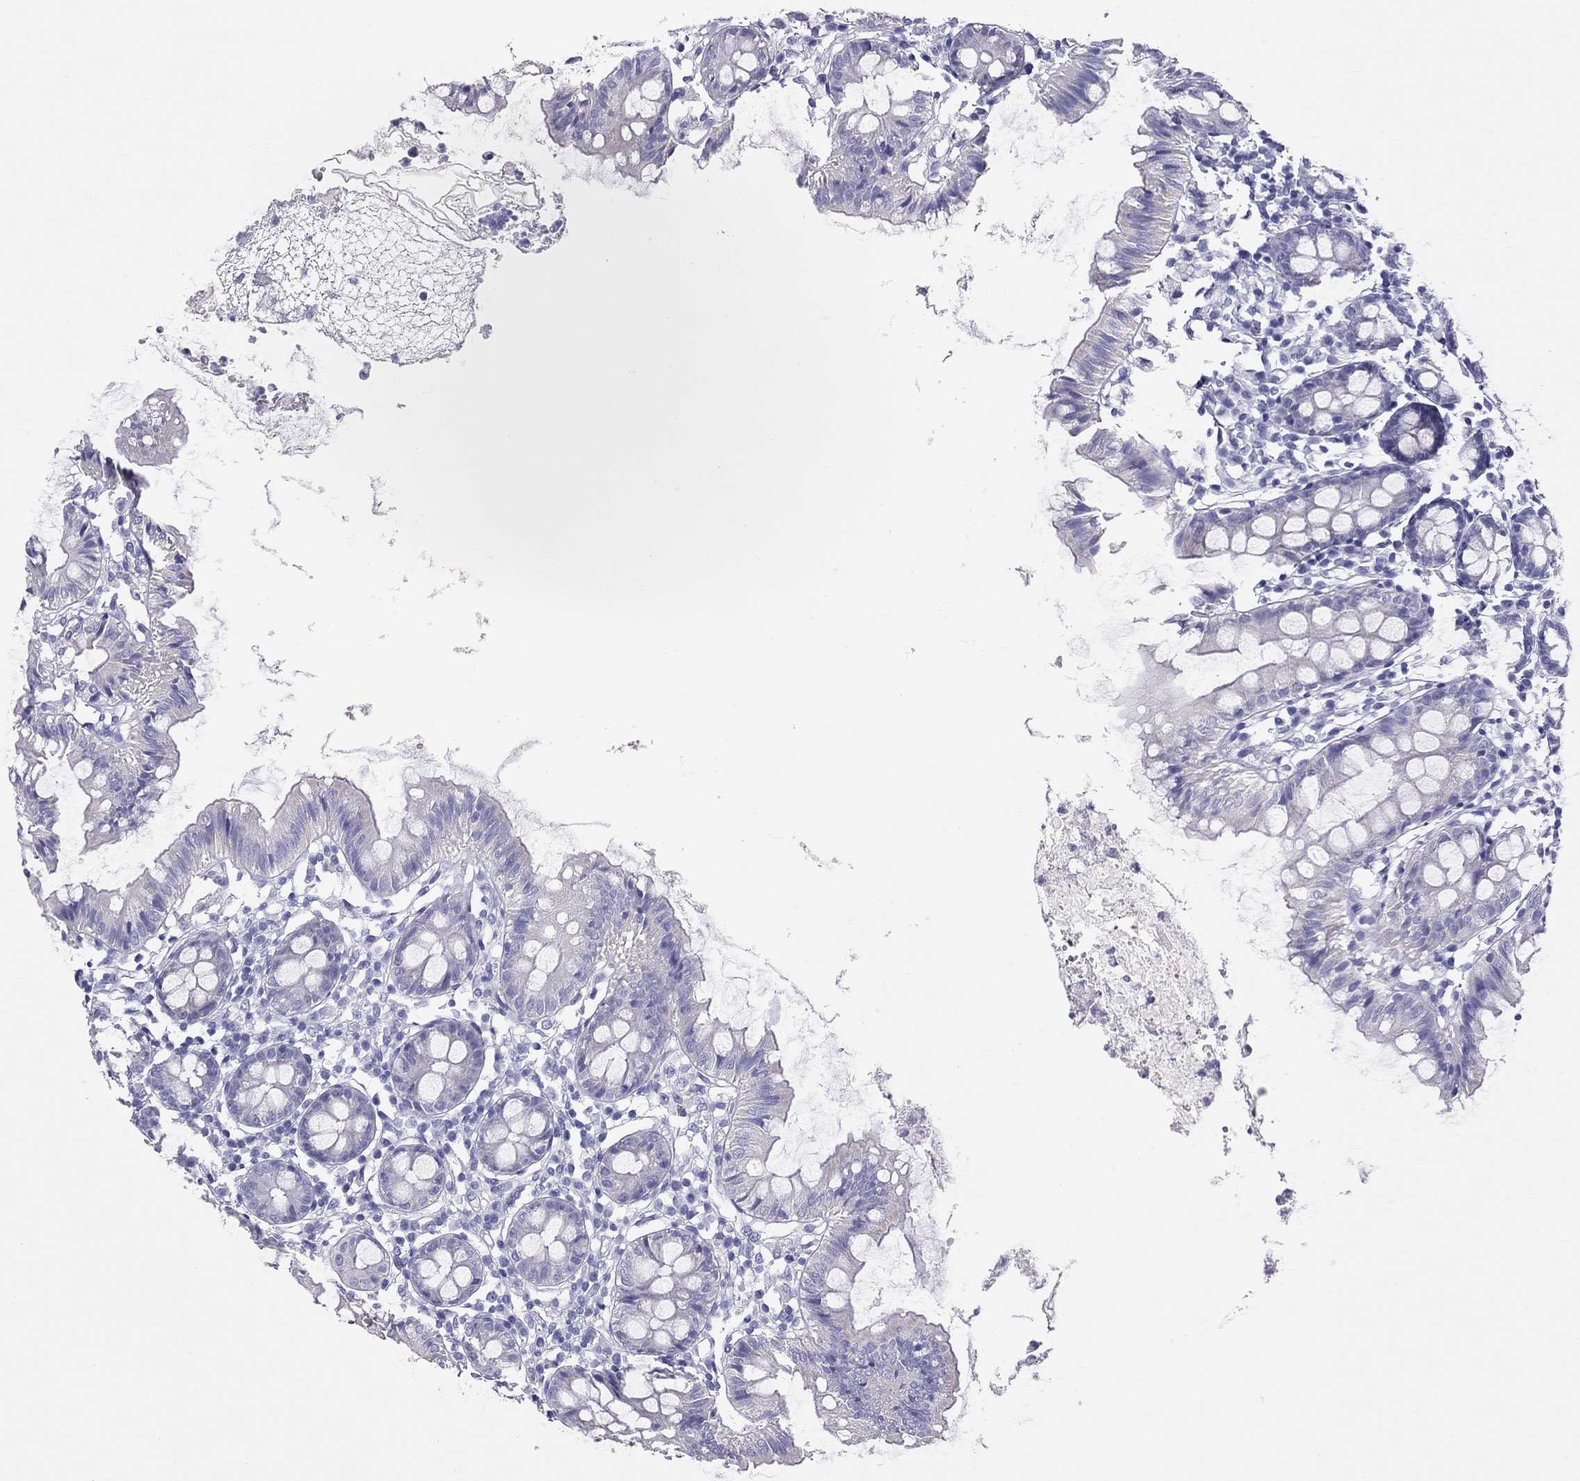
{"staining": {"intensity": "negative", "quantity": "none", "location": "none"}, "tissue": "colon", "cell_type": "Endothelial cells", "image_type": "normal", "snomed": [{"axis": "morphology", "description": "Normal tissue, NOS"}, {"axis": "topography", "description": "Colon"}], "caption": "The IHC micrograph has no significant positivity in endothelial cells of colon. Brightfield microscopy of immunohistochemistry stained with DAB (3,3'-diaminobenzidine) (brown) and hematoxylin (blue), captured at high magnification.", "gene": "PSMB11", "patient": {"sex": "female", "age": 84}}